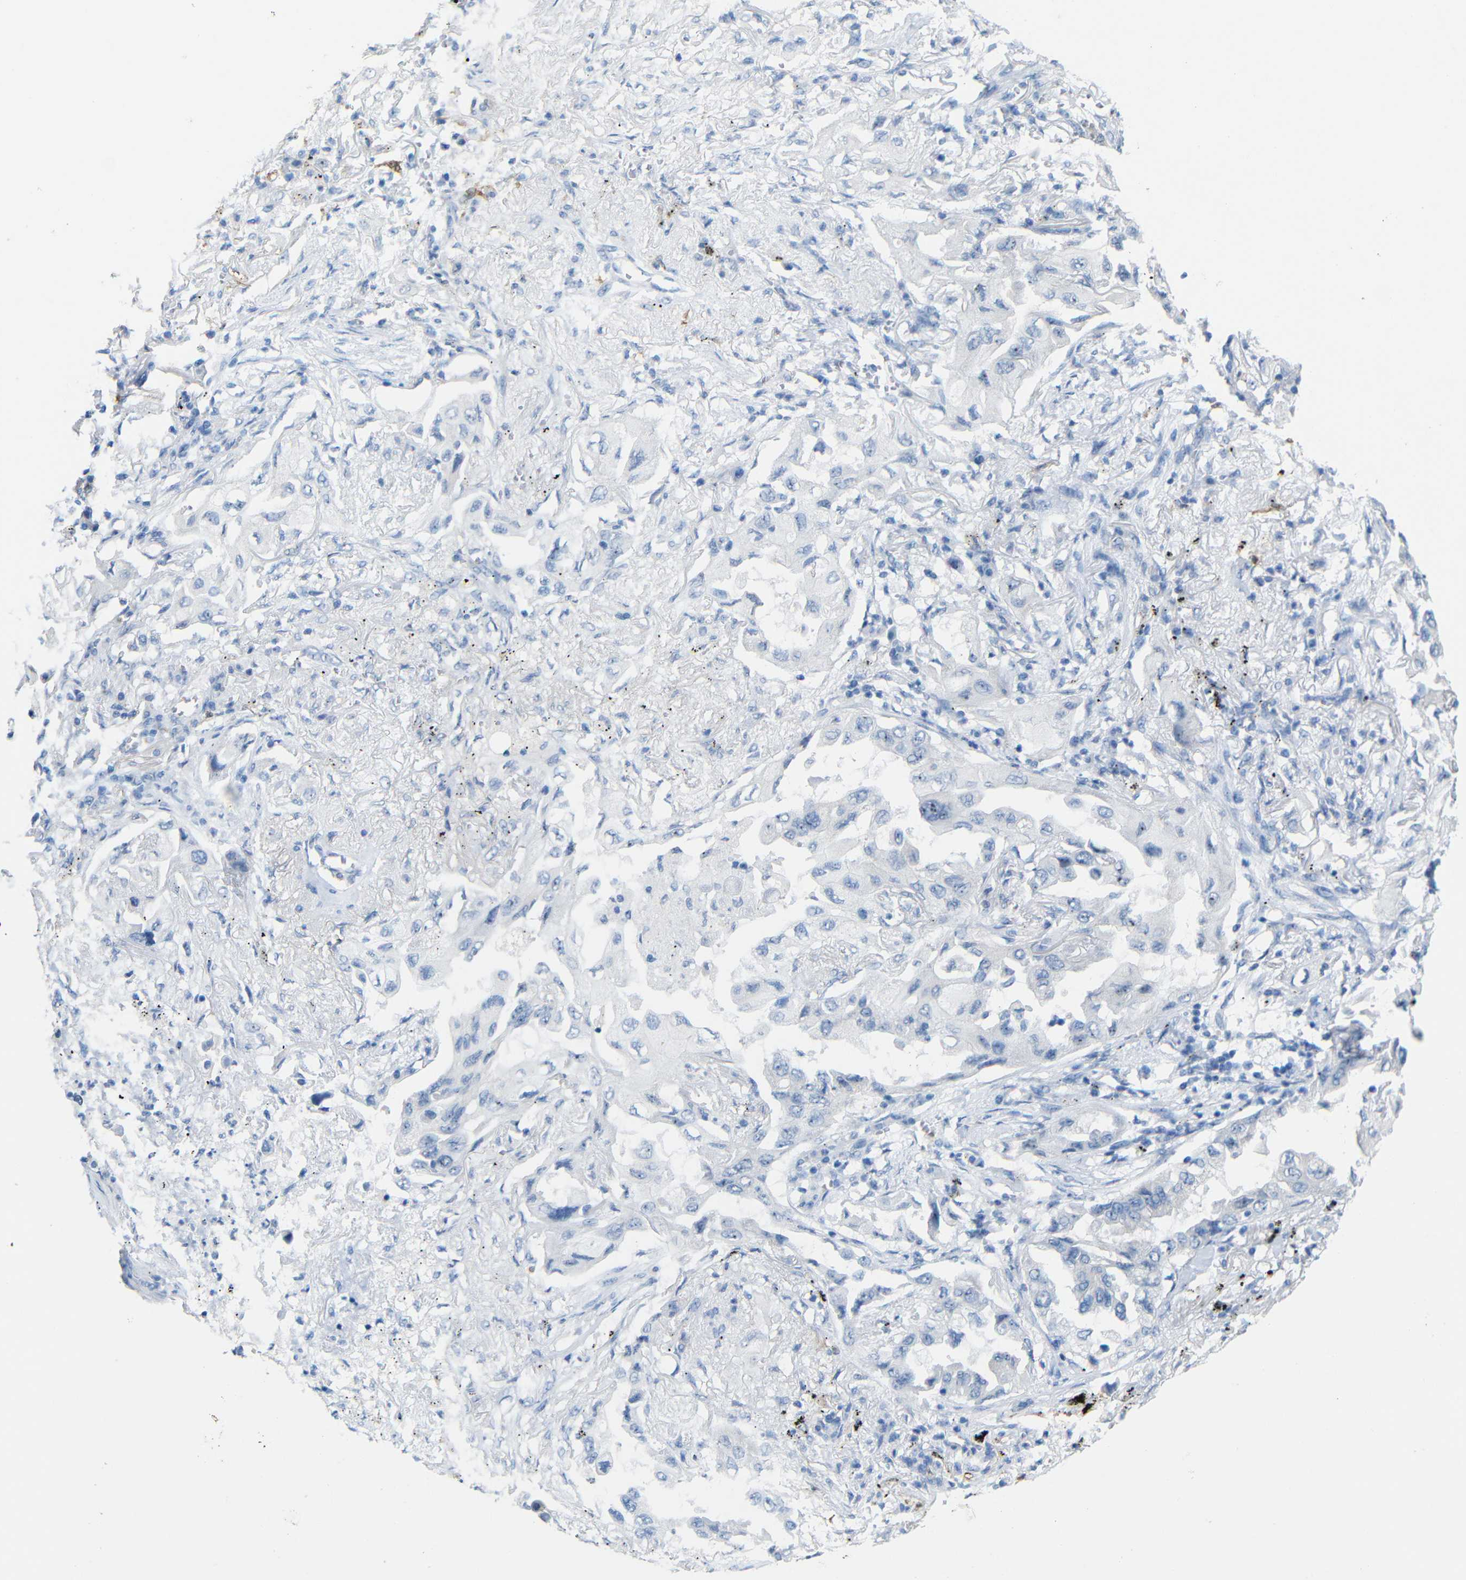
{"staining": {"intensity": "negative", "quantity": "none", "location": "none"}, "tissue": "lung cancer", "cell_type": "Tumor cells", "image_type": "cancer", "snomed": [{"axis": "morphology", "description": "Adenocarcinoma, NOS"}, {"axis": "topography", "description": "Lung"}], "caption": "Tumor cells are negative for protein expression in human lung cancer (adenocarcinoma).", "gene": "C1orf210", "patient": {"sex": "female", "age": 65}}